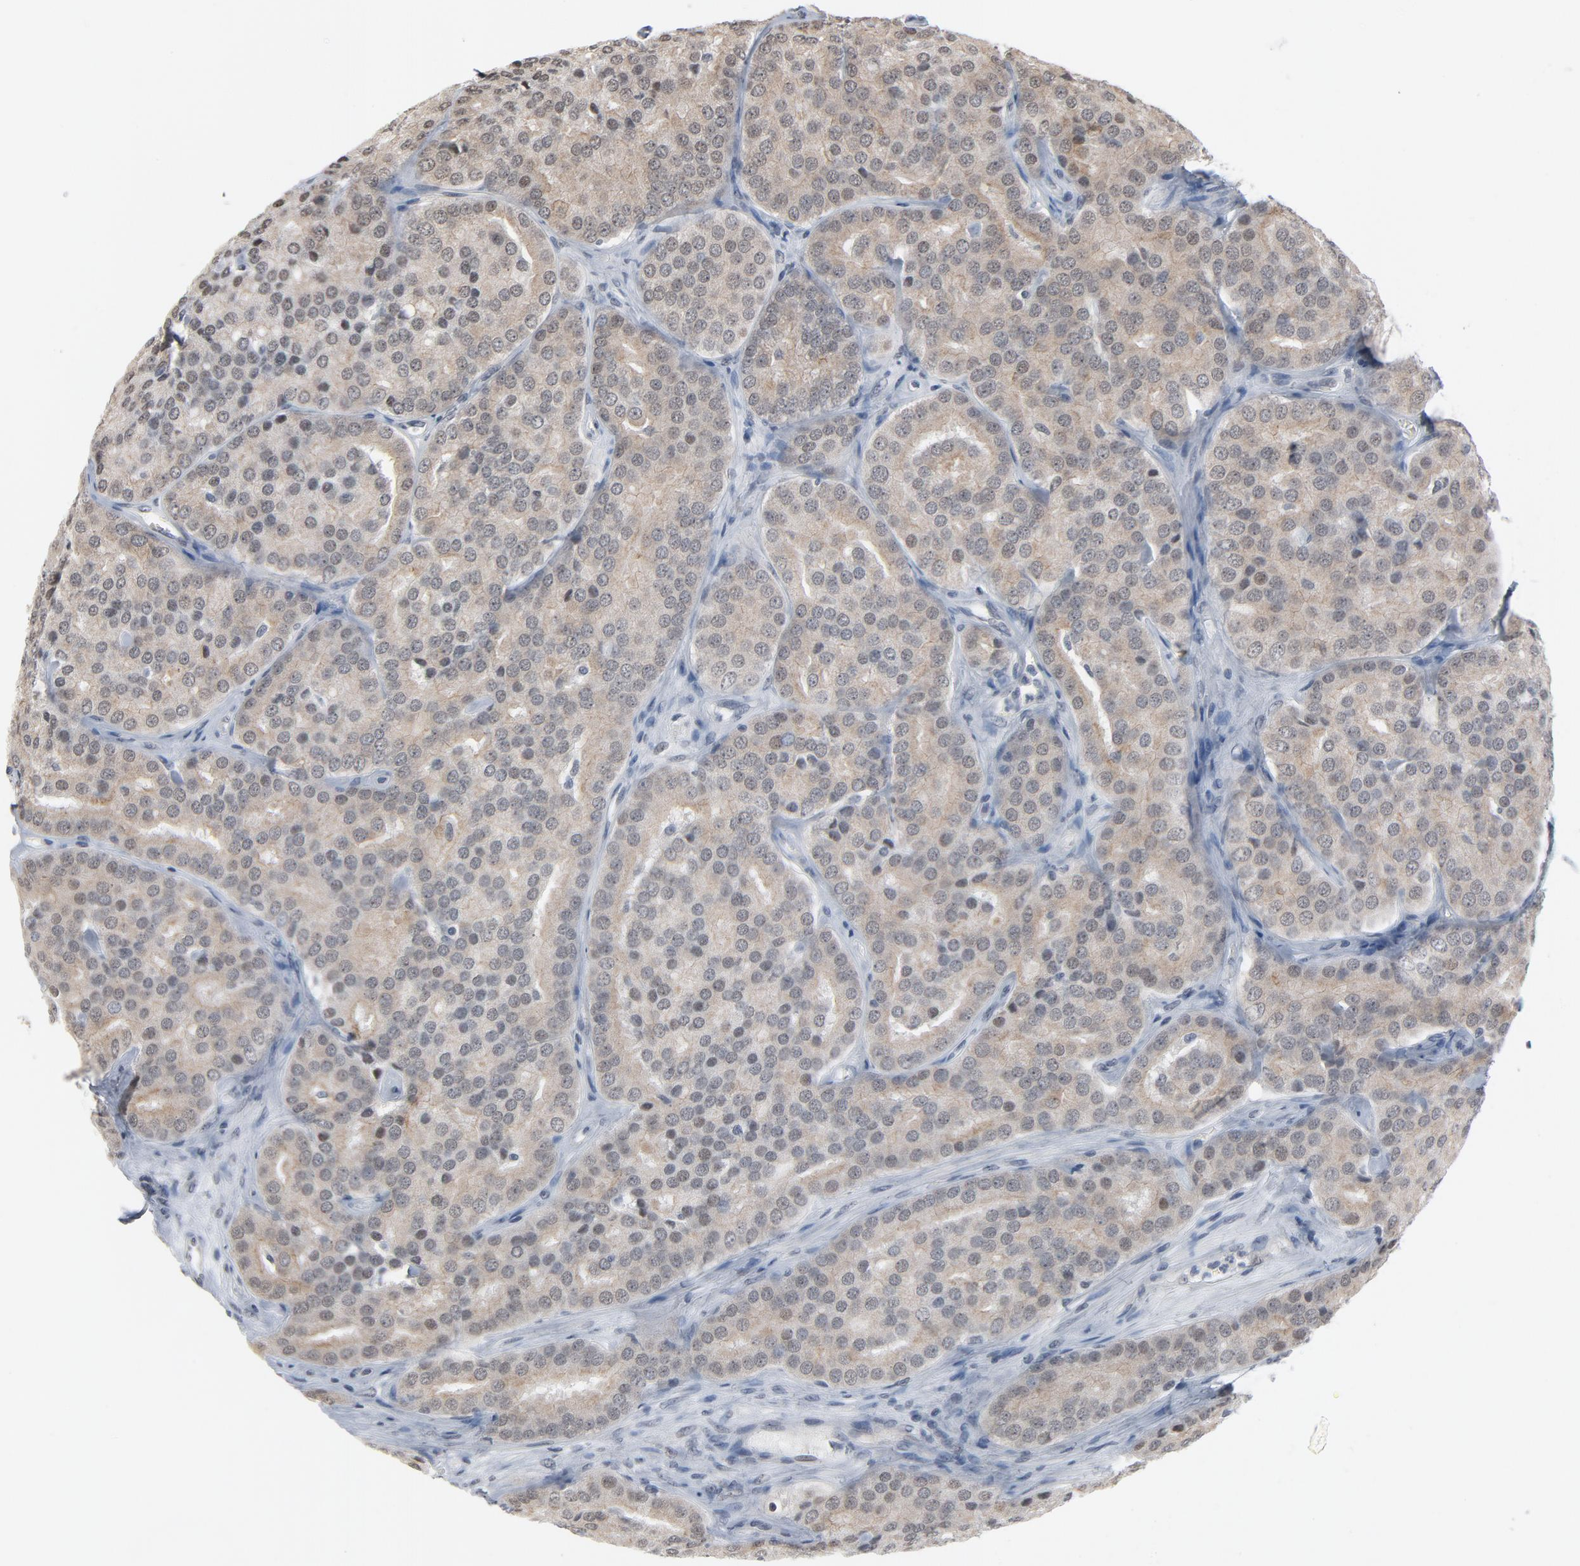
{"staining": {"intensity": "weak", "quantity": ">75%", "location": "cytoplasmic/membranous"}, "tissue": "prostate cancer", "cell_type": "Tumor cells", "image_type": "cancer", "snomed": [{"axis": "morphology", "description": "Adenocarcinoma, High grade"}, {"axis": "topography", "description": "Prostate"}], "caption": "High-magnification brightfield microscopy of prostate cancer (high-grade adenocarcinoma) stained with DAB (brown) and counterstained with hematoxylin (blue). tumor cells exhibit weak cytoplasmic/membranous positivity is identified in about>75% of cells. (Brightfield microscopy of DAB IHC at high magnification).", "gene": "ITPR3", "patient": {"sex": "male", "age": 64}}